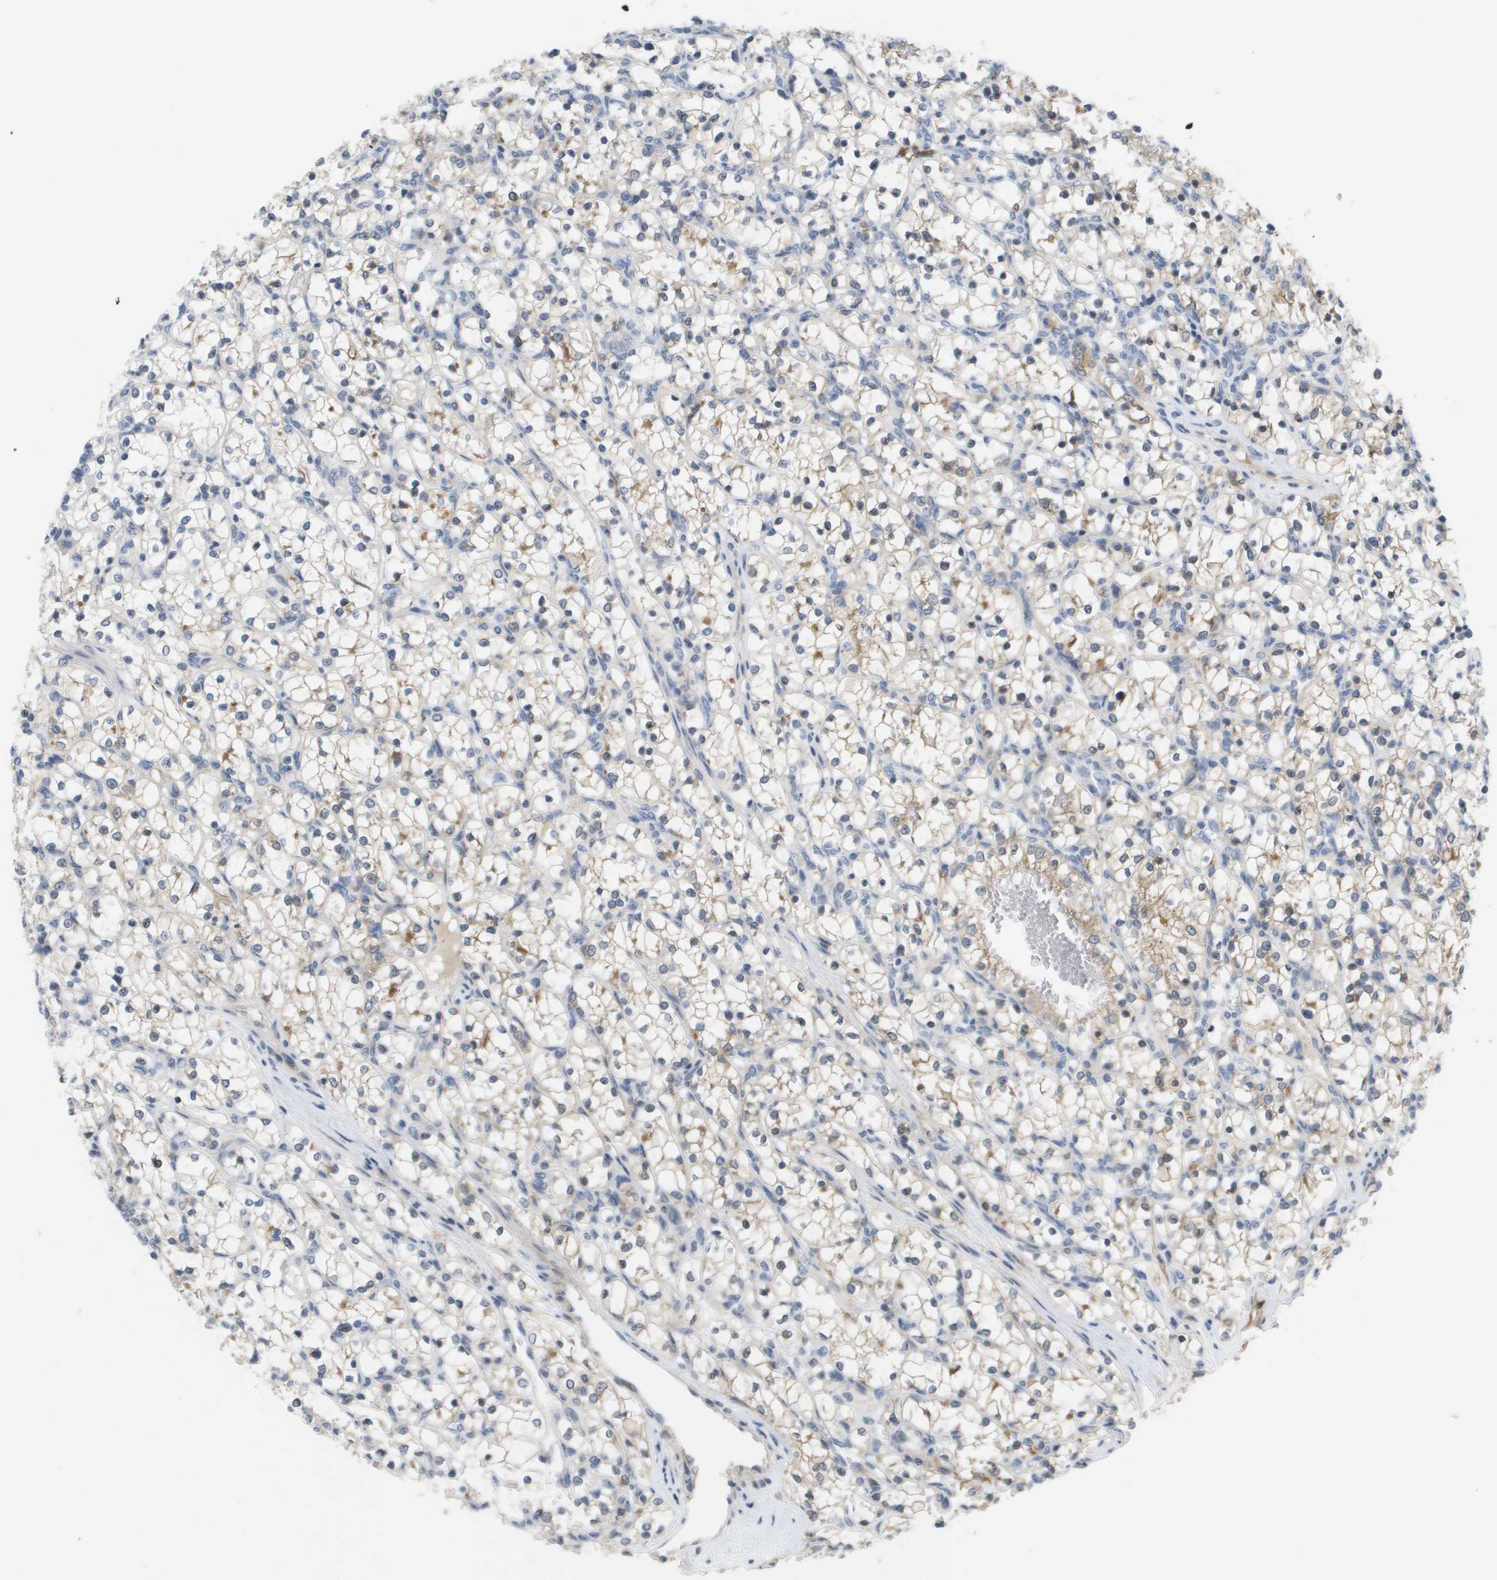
{"staining": {"intensity": "weak", "quantity": "25%-75%", "location": "cytoplasmic/membranous"}, "tissue": "renal cancer", "cell_type": "Tumor cells", "image_type": "cancer", "snomed": [{"axis": "morphology", "description": "Adenocarcinoma, NOS"}, {"axis": "topography", "description": "Kidney"}], "caption": "This histopathology image reveals immunohistochemistry staining of renal adenocarcinoma, with low weak cytoplasmic/membranous positivity in about 25%-75% of tumor cells.", "gene": "MARCHF8", "patient": {"sex": "female", "age": 69}}